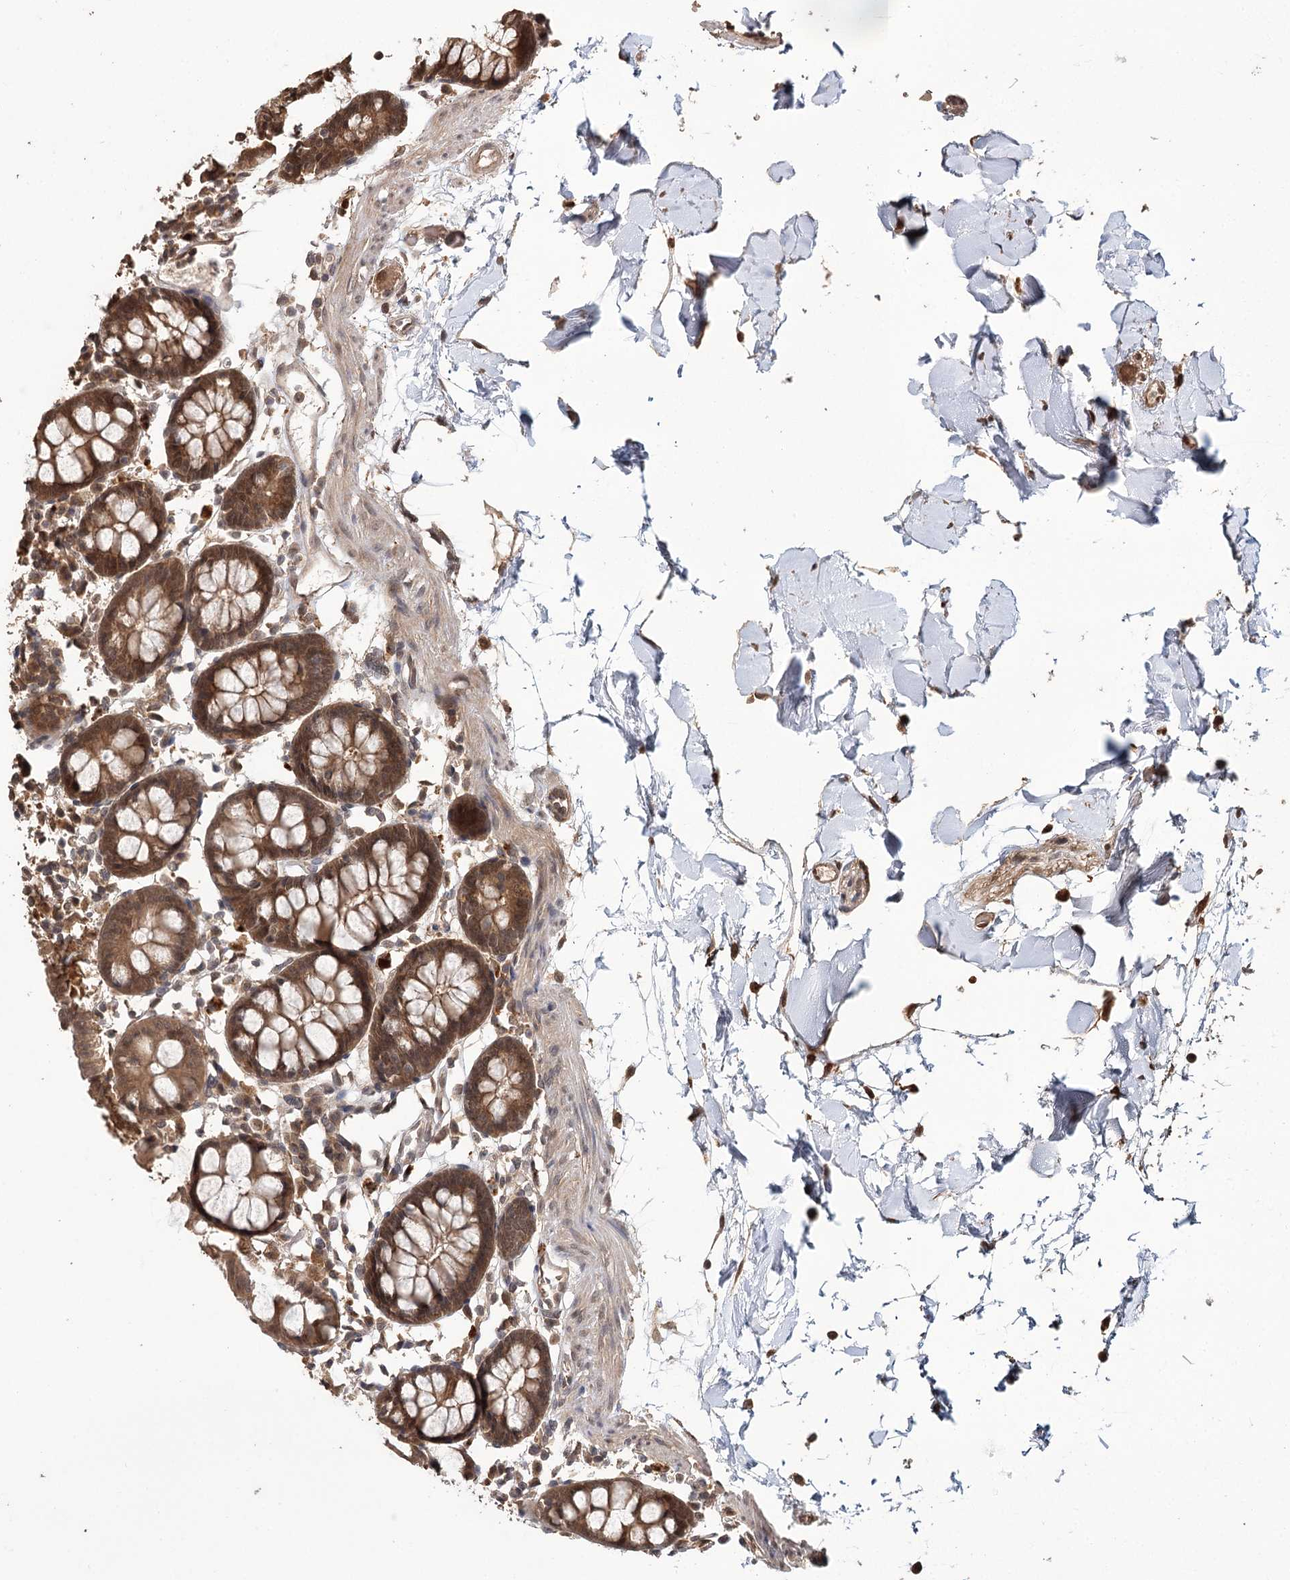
{"staining": {"intensity": "moderate", "quantity": ">75%", "location": "cytoplasmic/membranous,nuclear"}, "tissue": "colon", "cell_type": "Endothelial cells", "image_type": "normal", "snomed": [{"axis": "morphology", "description": "Normal tissue, NOS"}, {"axis": "topography", "description": "Colon"}], "caption": "Colon stained with a brown dye reveals moderate cytoplasmic/membranous,nuclear positive positivity in approximately >75% of endothelial cells.", "gene": "N6AMT1", "patient": {"sex": "male", "age": 75}}